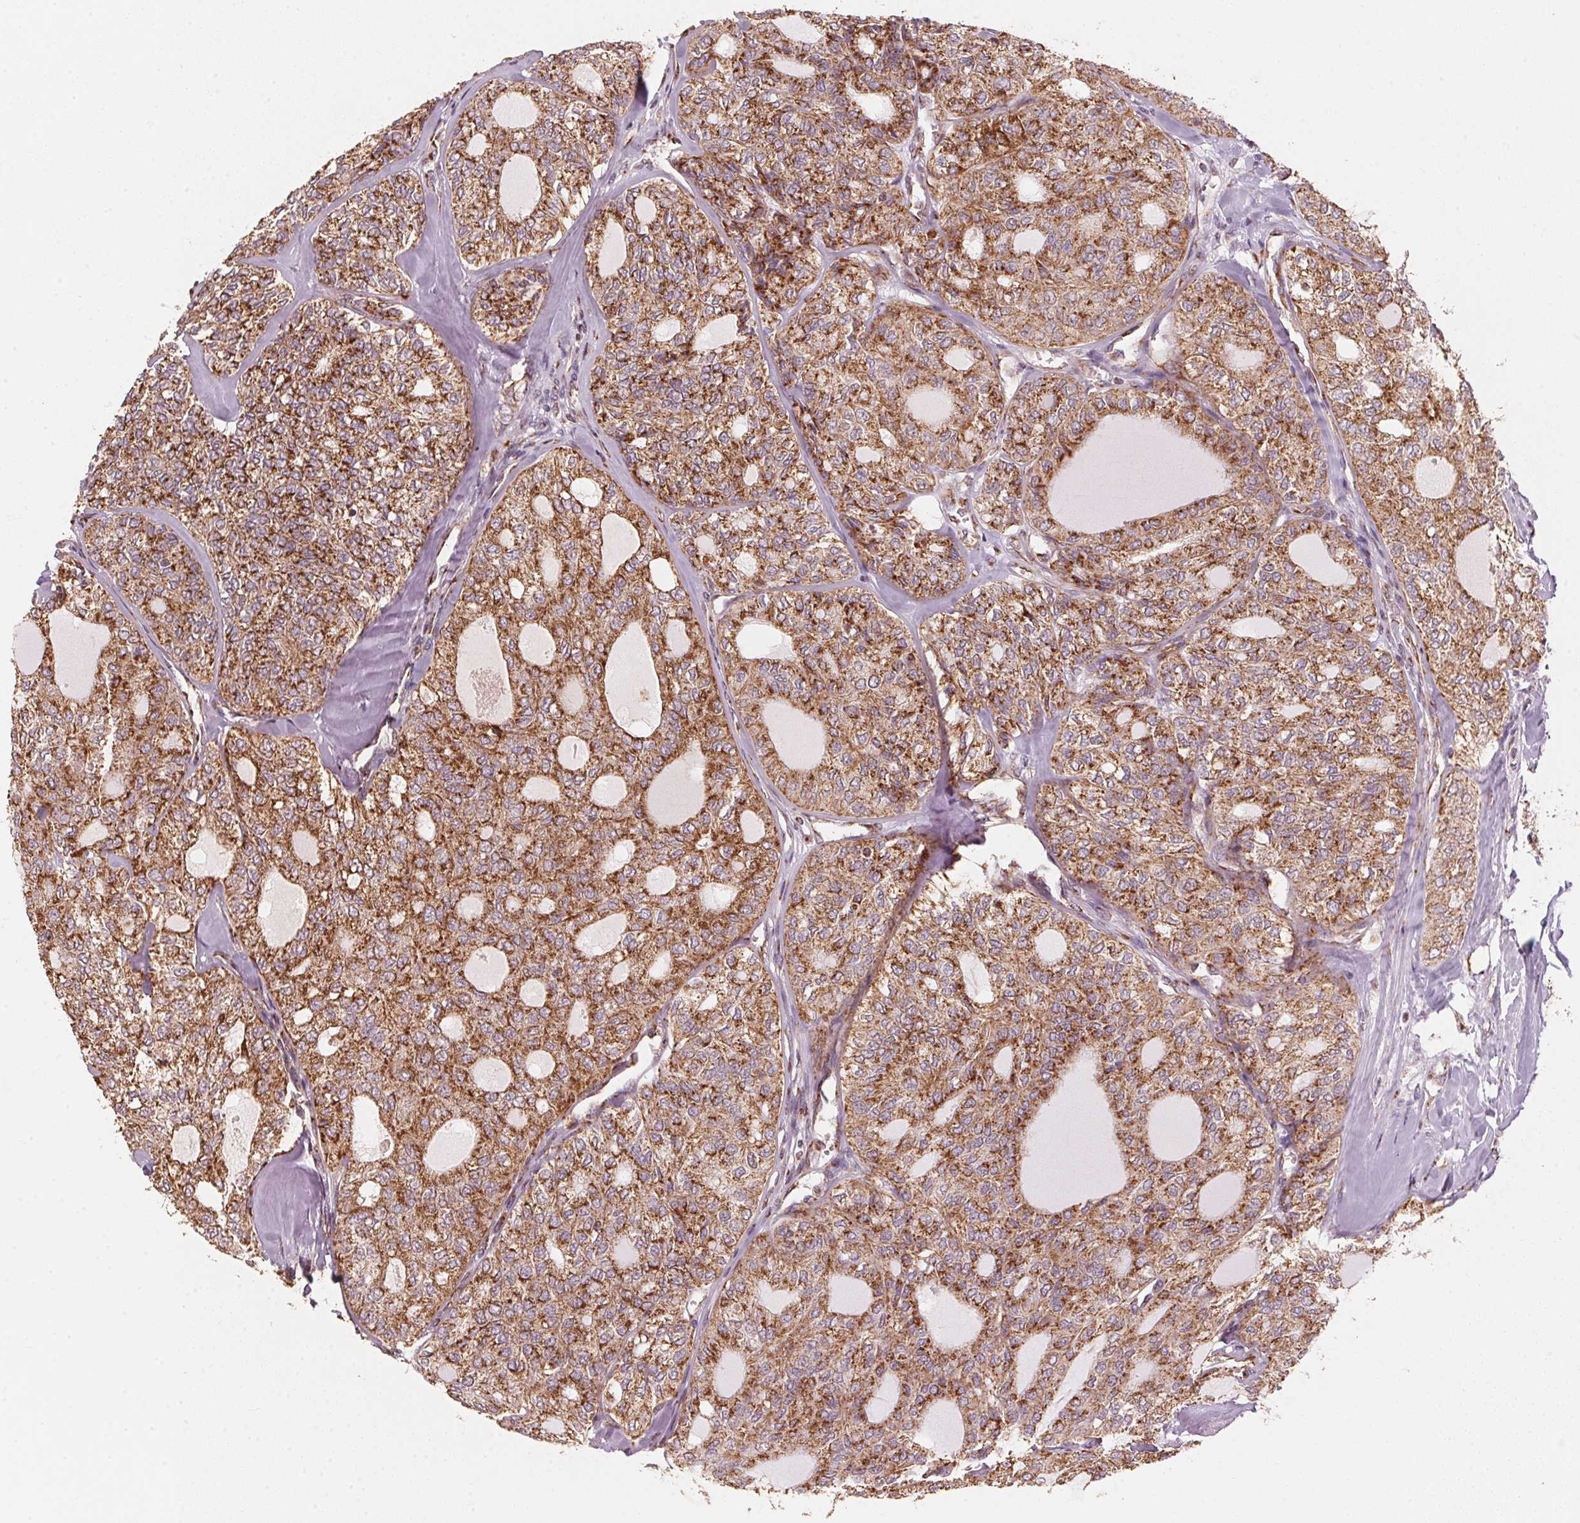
{"staining": {"intensity": "strong", "quantity": ">75%", "location": "cytoplasmic/membranous"}, "tissue": "thyroid cancer", "cell_type": "Tumor cells", "image_type": "cancer", "snomed": [{"axis": "morphology", "description": "Follicular adenoma carcinoma, NOS"}, {"axis": "topography", "description": "Thyroid gland"}], "caption": "Strong cytoplasmic/membranous expression is appreciated in about >75% of tumor cells in thyroid follicular adenoma carcinoma. (Stains: DAB (3,3'-diaminobenzidine) in brown, nuclei in blue, Microscopy: brightfield microscopy at high magnification).", "gene": "TOMM70", "patient": {"sex": "male", "age": 75}}